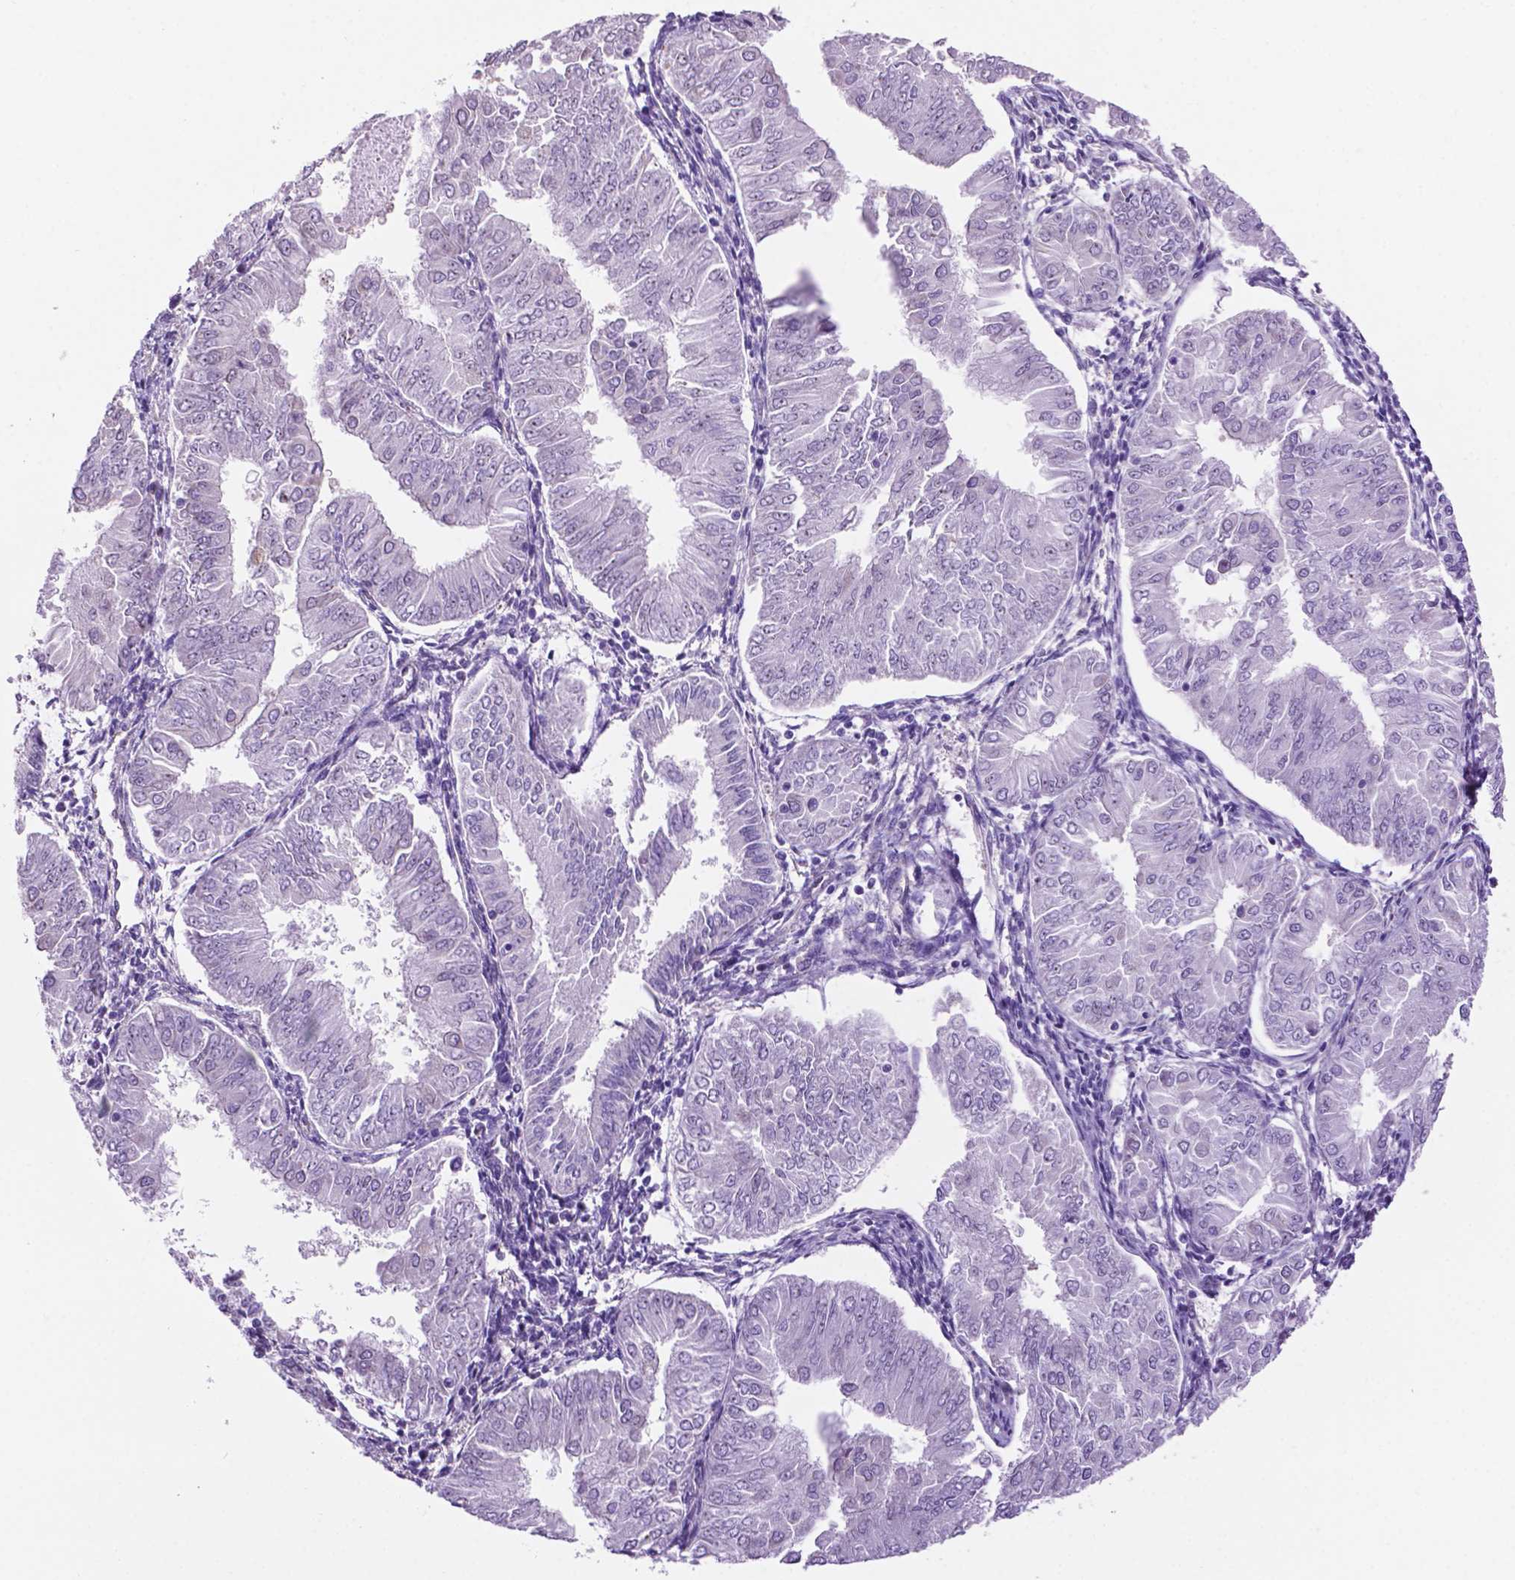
{"staining": {"intensity": "negative", "quantity": "none", "location": "none"}, "tissue": "endometrial cancer", "cell_type": "Tumor cells", "image_type": "cancer", "snomed": [{"axis": "morphology", "description": "Adenocarcinoma, NOS"}, {"axis": "topography", "description": "Endometrium"}], "caption": "Tumor cells show no significant staining in adenocarcinoma (endometrial). The staining was performed using DAB (3,3'-diaminobenzidine) to visualize the protein expression in brown, while the nuclei were stained in blue with hematoxylin (Magnification: 20x).", "gene": "SPDYA", "patient": {"sex": "female", "age": 53}}